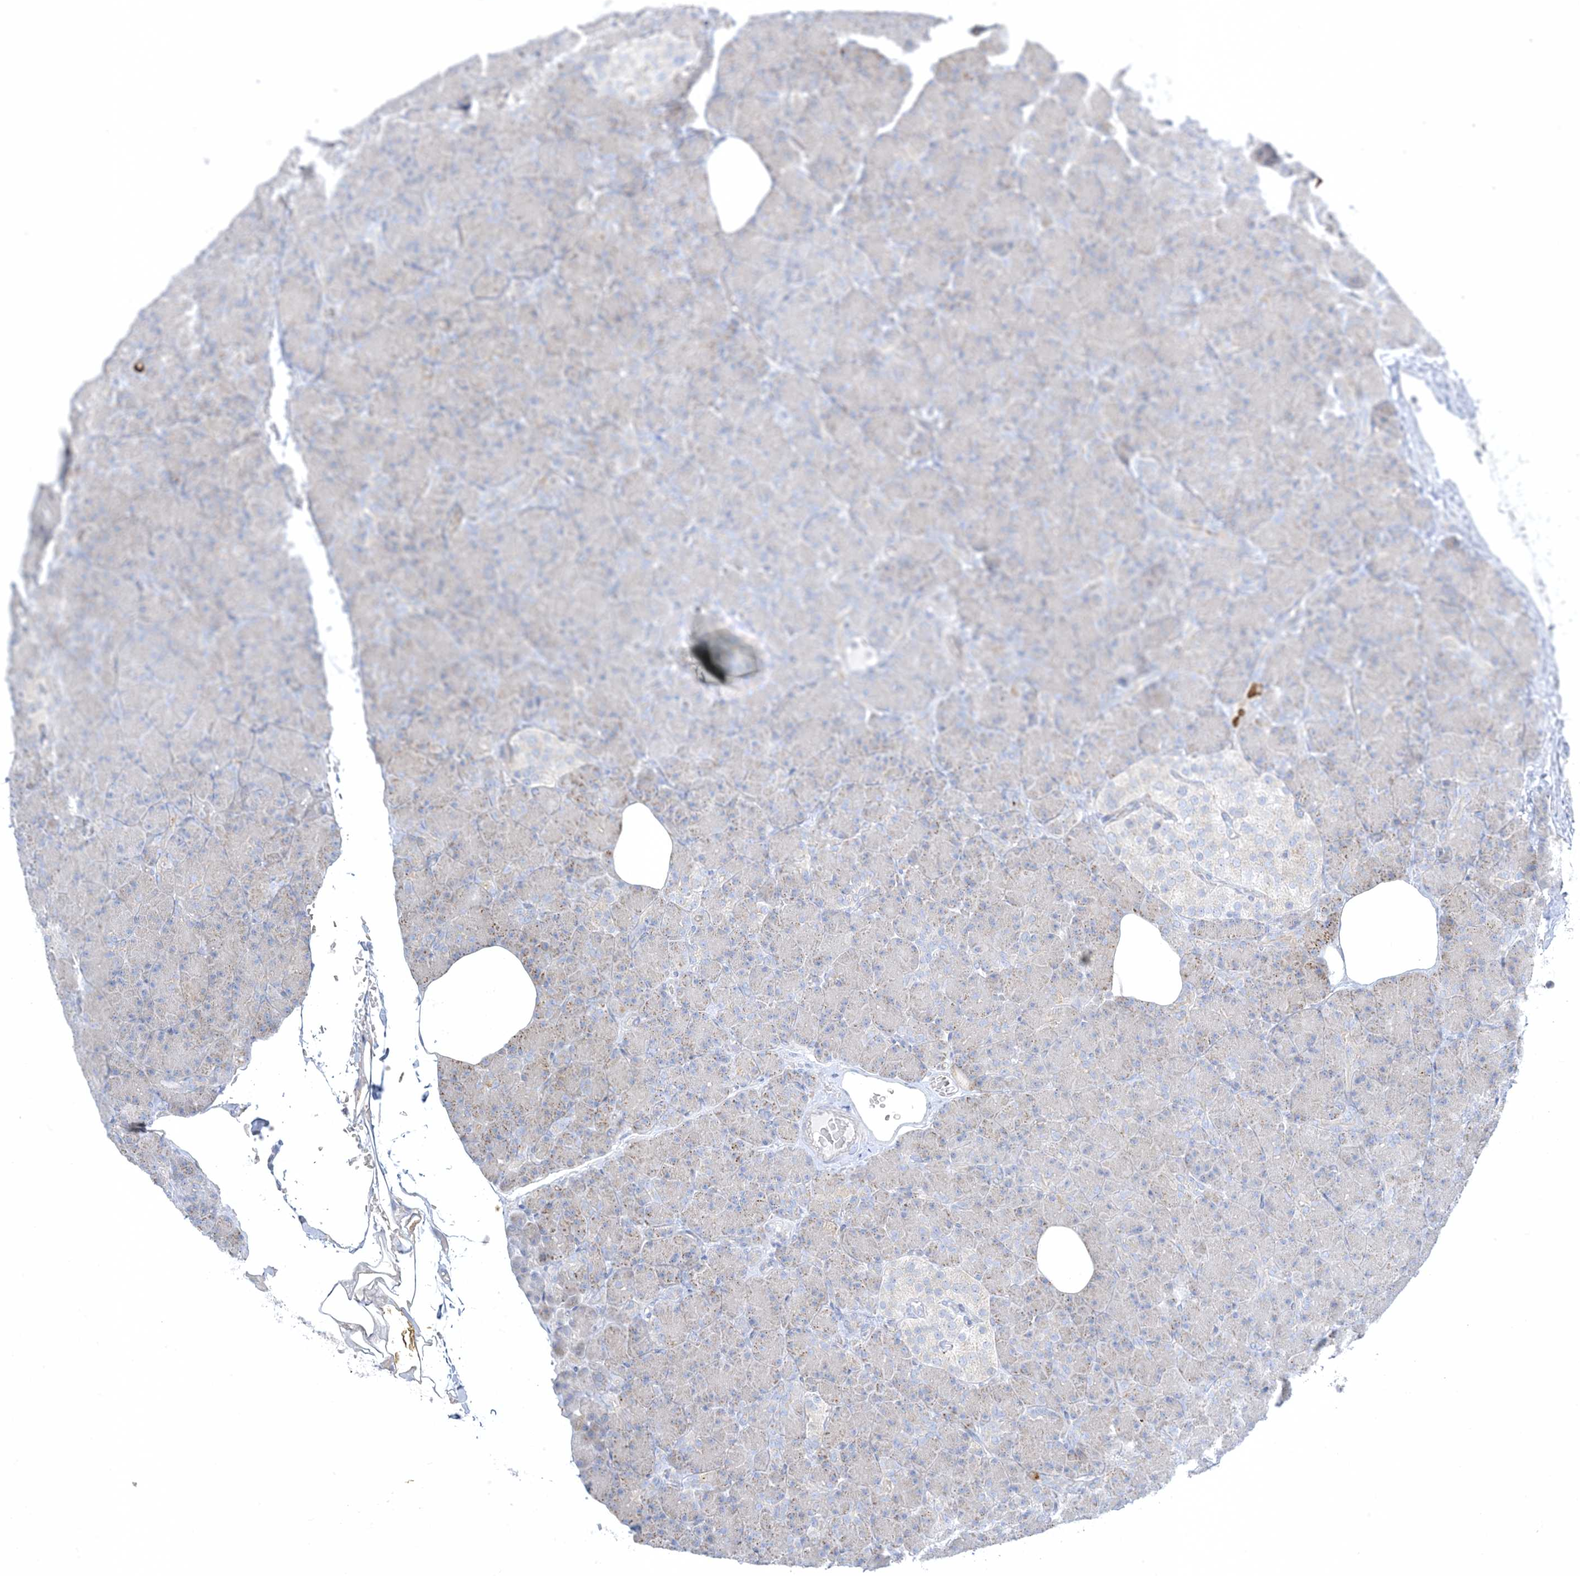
{"staining": {"intensity": "moderate", "quantity": "<25%", "location": "cytoplasmic/membranous"}, "tissue": "pancreas", "cell_type": "Exocrine glandular cells", "image_type": "normal", "snomed": [{"axis": "morphology", "description": "Normal tissue, NOS"}, {"axis": "topography", "description": "Pancreas"}], "caption": "The immunohistochemical stain labels moderate cytoplasmic/membranous expression in exocrine glandular cells of unremarkable pancreas.", "gene": "XIRP2", "patient": {"sex": "female", "age": 43}}